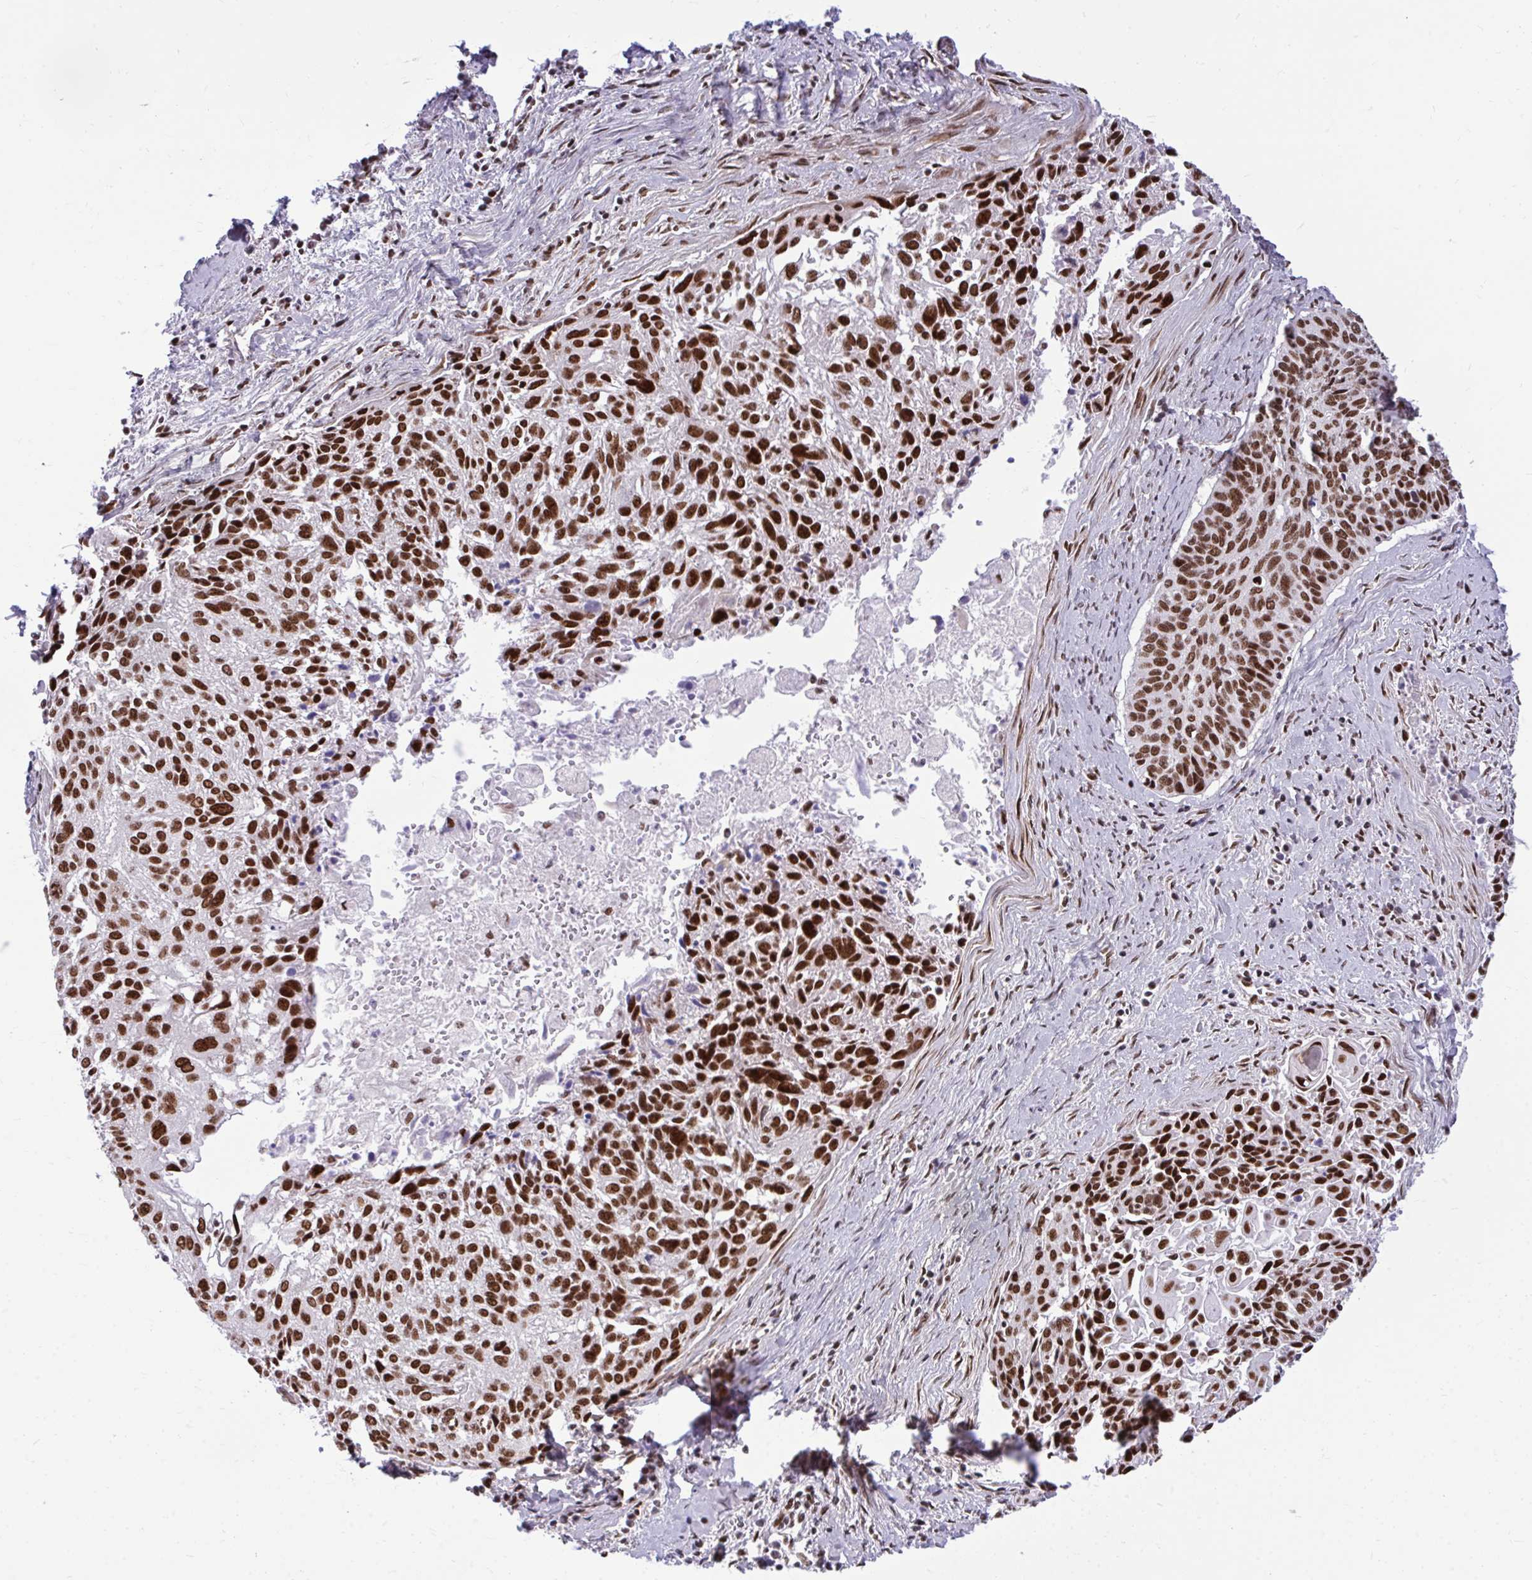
{"staining": {"intensity": "strong", "quantity": ">75%", "location": "nuclear"}, "tissue": "cervical cancer", "cell_type": "Tumor cells", "image_type": "cancer", "snomed": [{"axis": "morphology", "description": "Squamous cell carcinoma, NOS"}, {"axis": "topography", "description": "Cervix"}], "caption": "A high amount of strong nuclear expression is appreciated in approximately >75% of tumor cells in cervical cancer tissue.", "gene": "CDYL", "patient": {"sex": "female", "age": 55}}